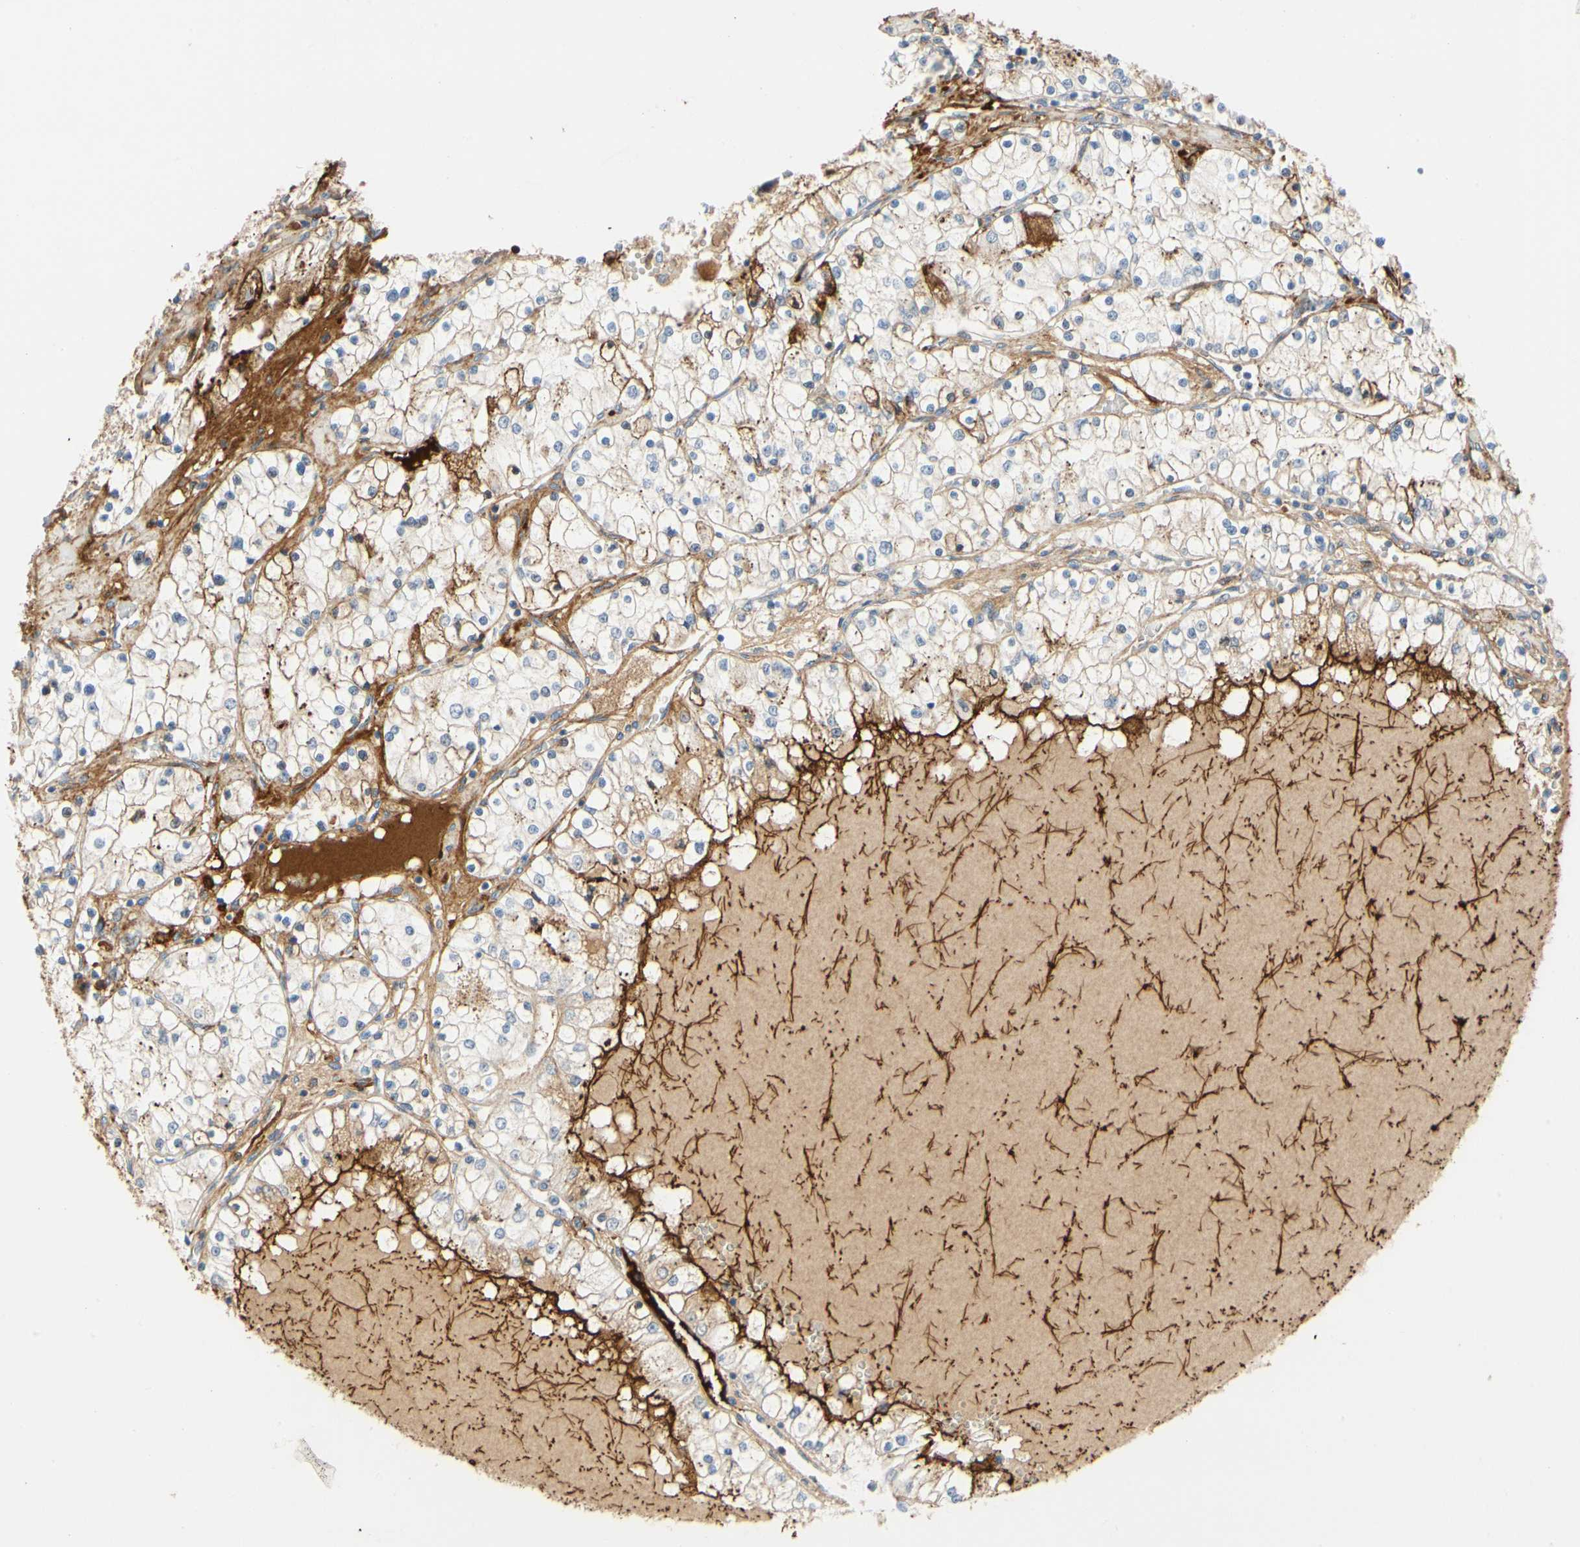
{"staining": {"intensity": "weak", "quantity": "25%-75%", "location": "cytoplasmic/membranous"}, "tissue": "renal cancer", "cell_type": "Tumor cells", "image_type": "cancer", "snomed": [{"axis": "morphology", "description": "Adenocarcinoma, NOS"}, {"axis": "topography", "description": "Kidney"}], "caption": "Immunohistochemical staining of adenocarcinoma (renal) demonstrates weak cytoplasmic/membranous protein expression in about 25%-75% of tumor cells.", "gene": "FGB", "patient": {"sex": "male", "age": 68}}